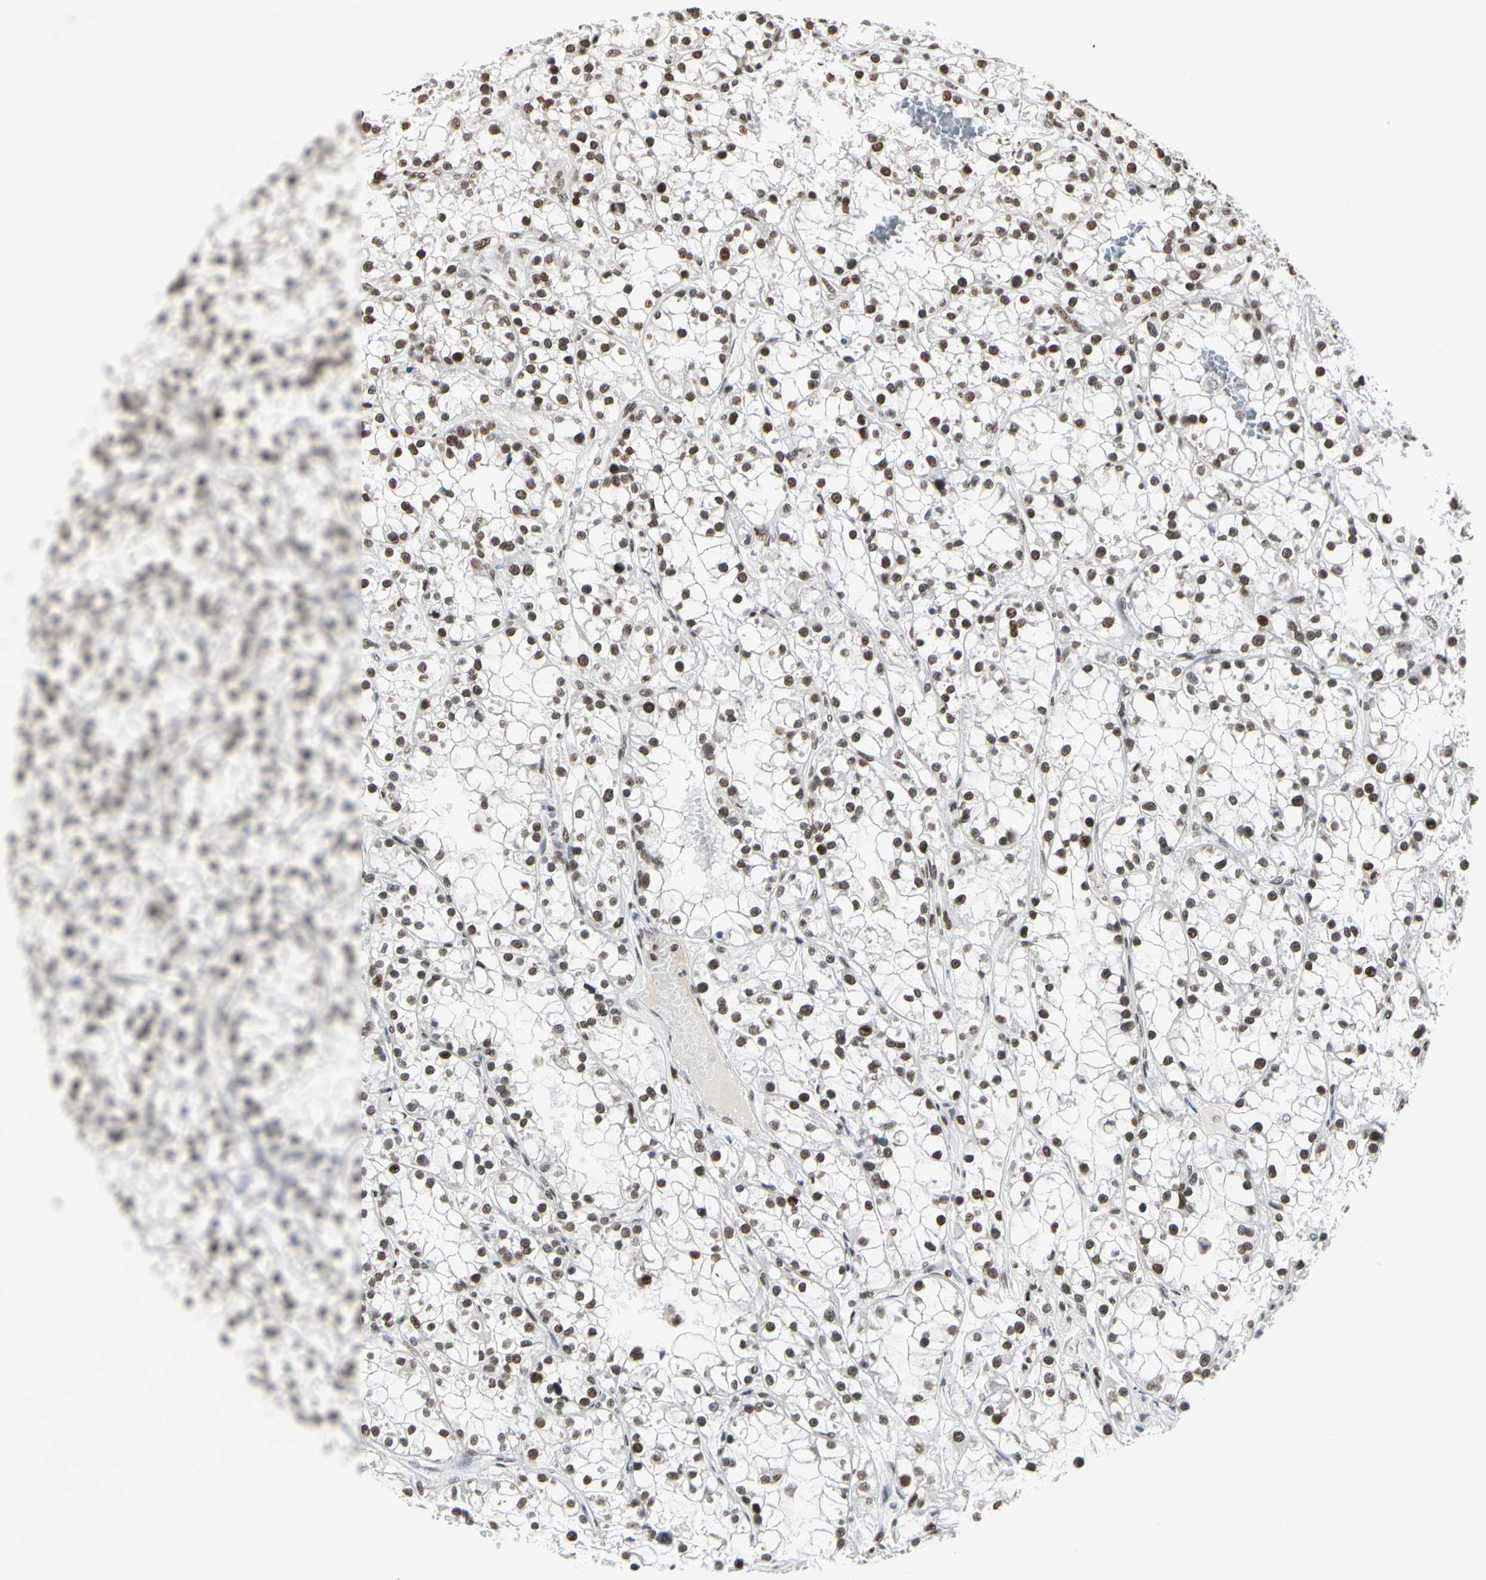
{"staining": {"intensity": "moderate", "quantity": ">75%", "location": "nuclear"}, "tissue": "renal cancer", "cell_type": "Tumor cells", "image_type": "cancer", "snomed": [{"axis": "morphology", "description": "Adenocarcinoma, NOS"}, {"axis": "topography", "description": "Kidney"}], "caption": "Renal cancer was stained to show a protein in brown. There is medium levels of moderate nuclear staining in about >75% of tumor cells. The staining is performed using DAB brown chromogen to label protein expression. The nuclei are counter-stained blue using hematoxylin.", "gene": "PRMT3", "patient": {"sex": "female", "age": 52}}